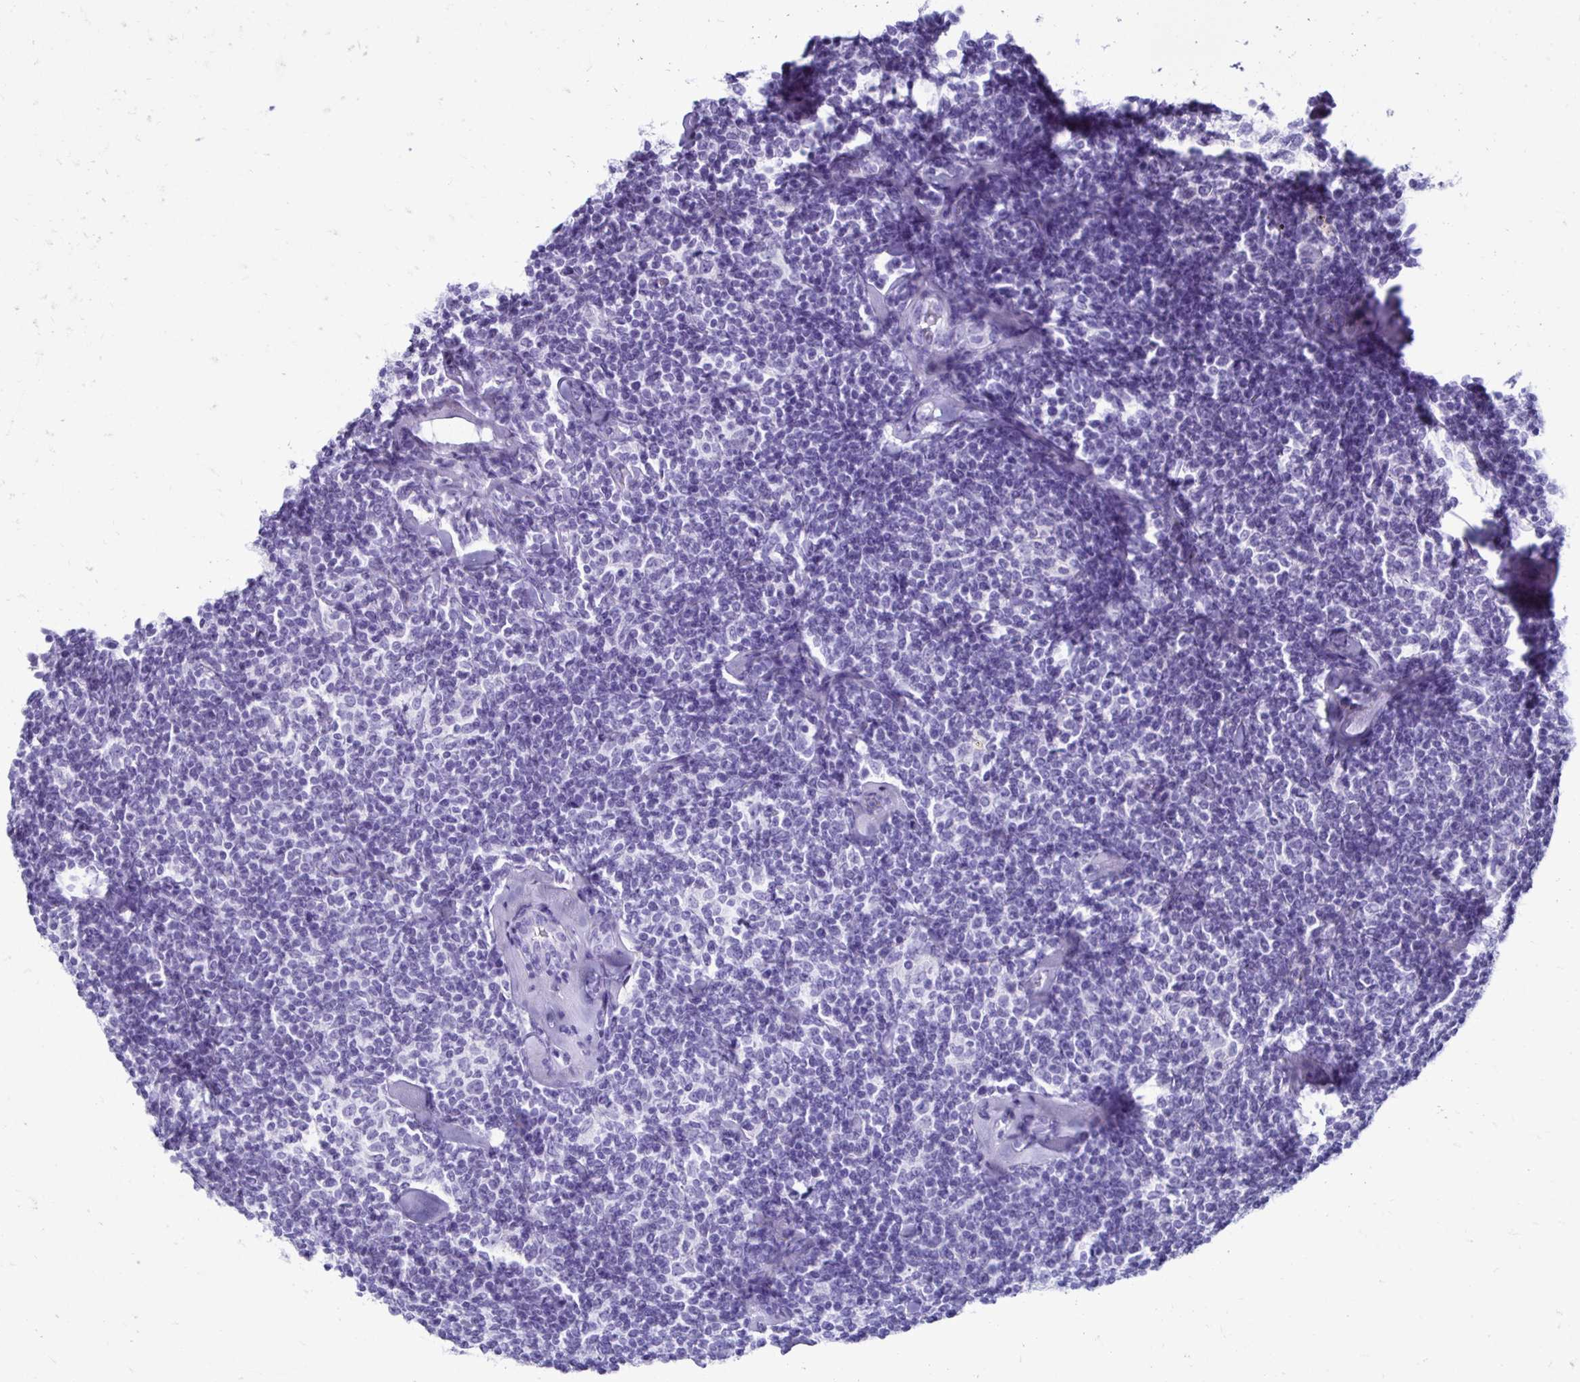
{"staining": {"intensity": "negative", "quantity": "none", "location": "none"}, "tissue": "lymphoma", "cell_type": "Tumor cells", "image_type": "cancer", "snomed": [{"axis": "morphology", "description": "Malignant lymphoma, non-Hodgkin's type, Low grade"}, {"axis": "topography", "description": "Lymph node"}], "caption": "Immunohistochemistry image of human lymphoma stained for a protein (brown), which shows no staining in tumor cells.", "gene": "CST5", "patient": {"sex": "female", "age": 56}}